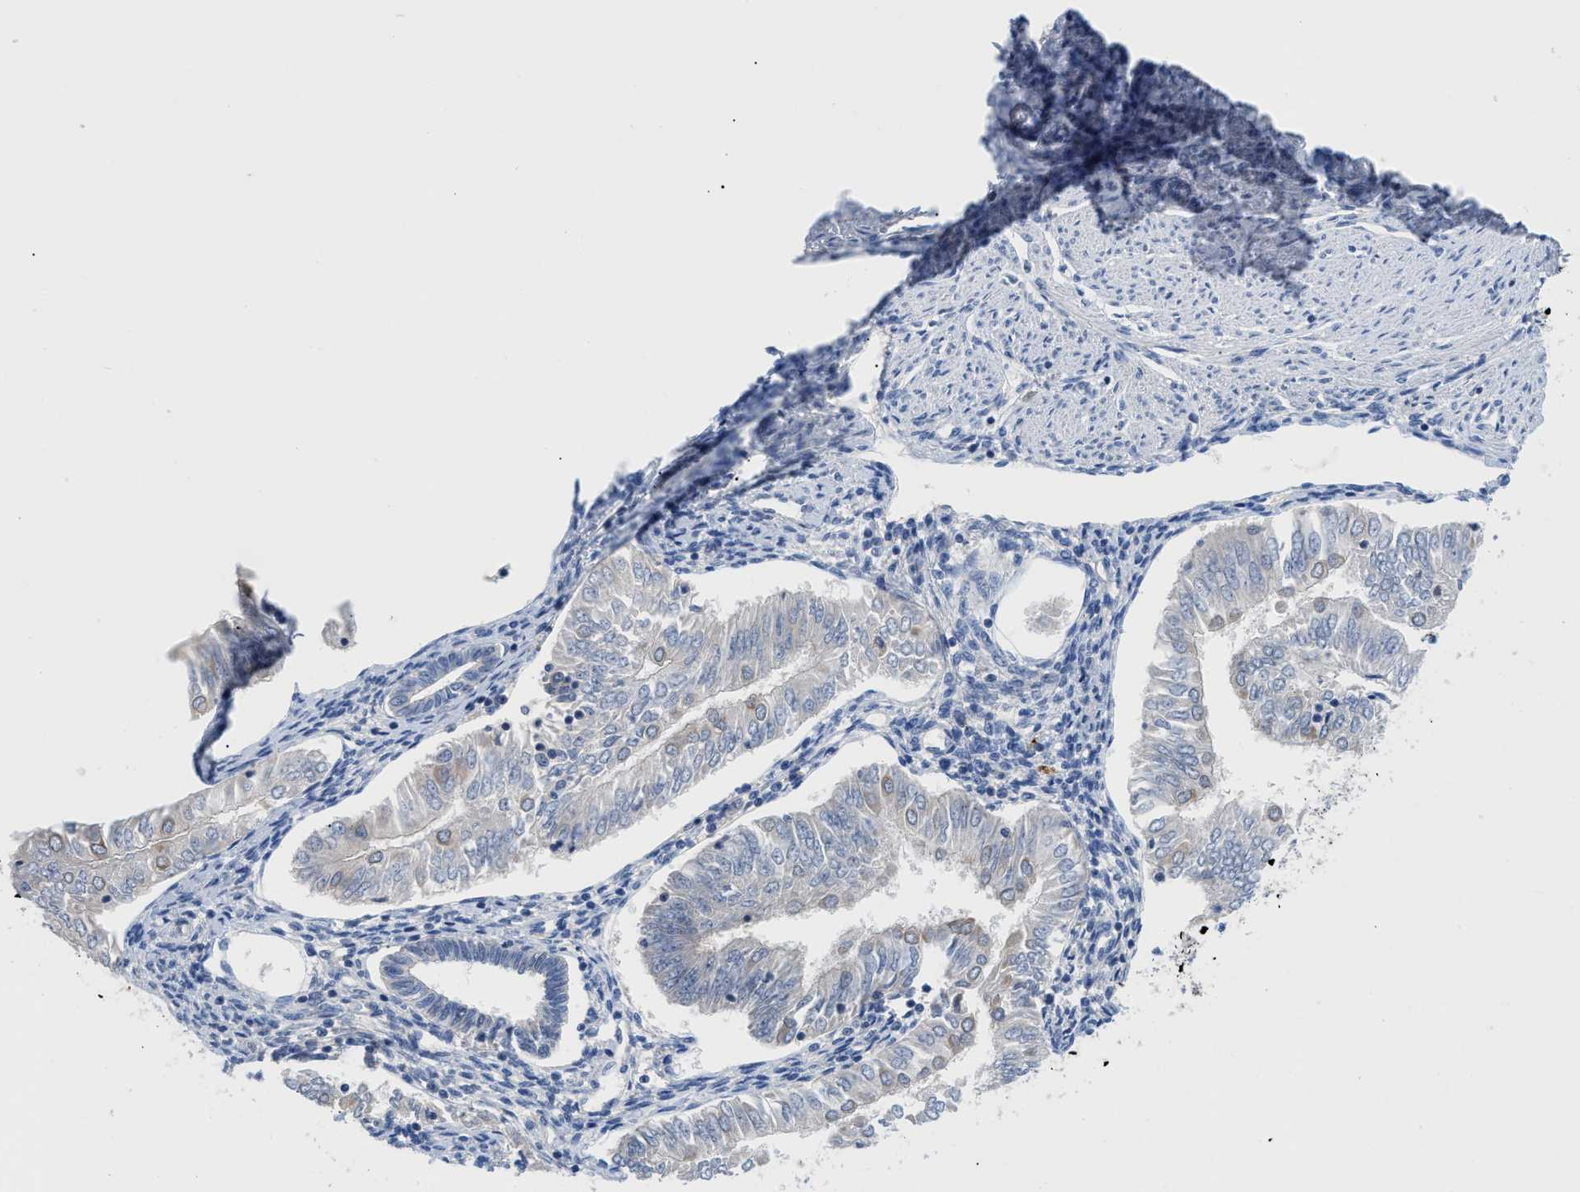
{"staining": {"intensity": "negative", "quantity": "none", "location": "none"}, "tissue": "endometrial cancer", "cell_type": "Tumor cells", "image_type": "cancer", "snomed": [{"axis": "morphology", "description": "Adenocarcinoma, NOS"}, {"axis": "topography", "description": "Endometrium"}], "caption": "The histopathology image displays no staining of tumor cells in endometrial cancer (adenocarcinoma).", "gene": "OR9K2", "patient": {"sex": "female", "age": 53}}